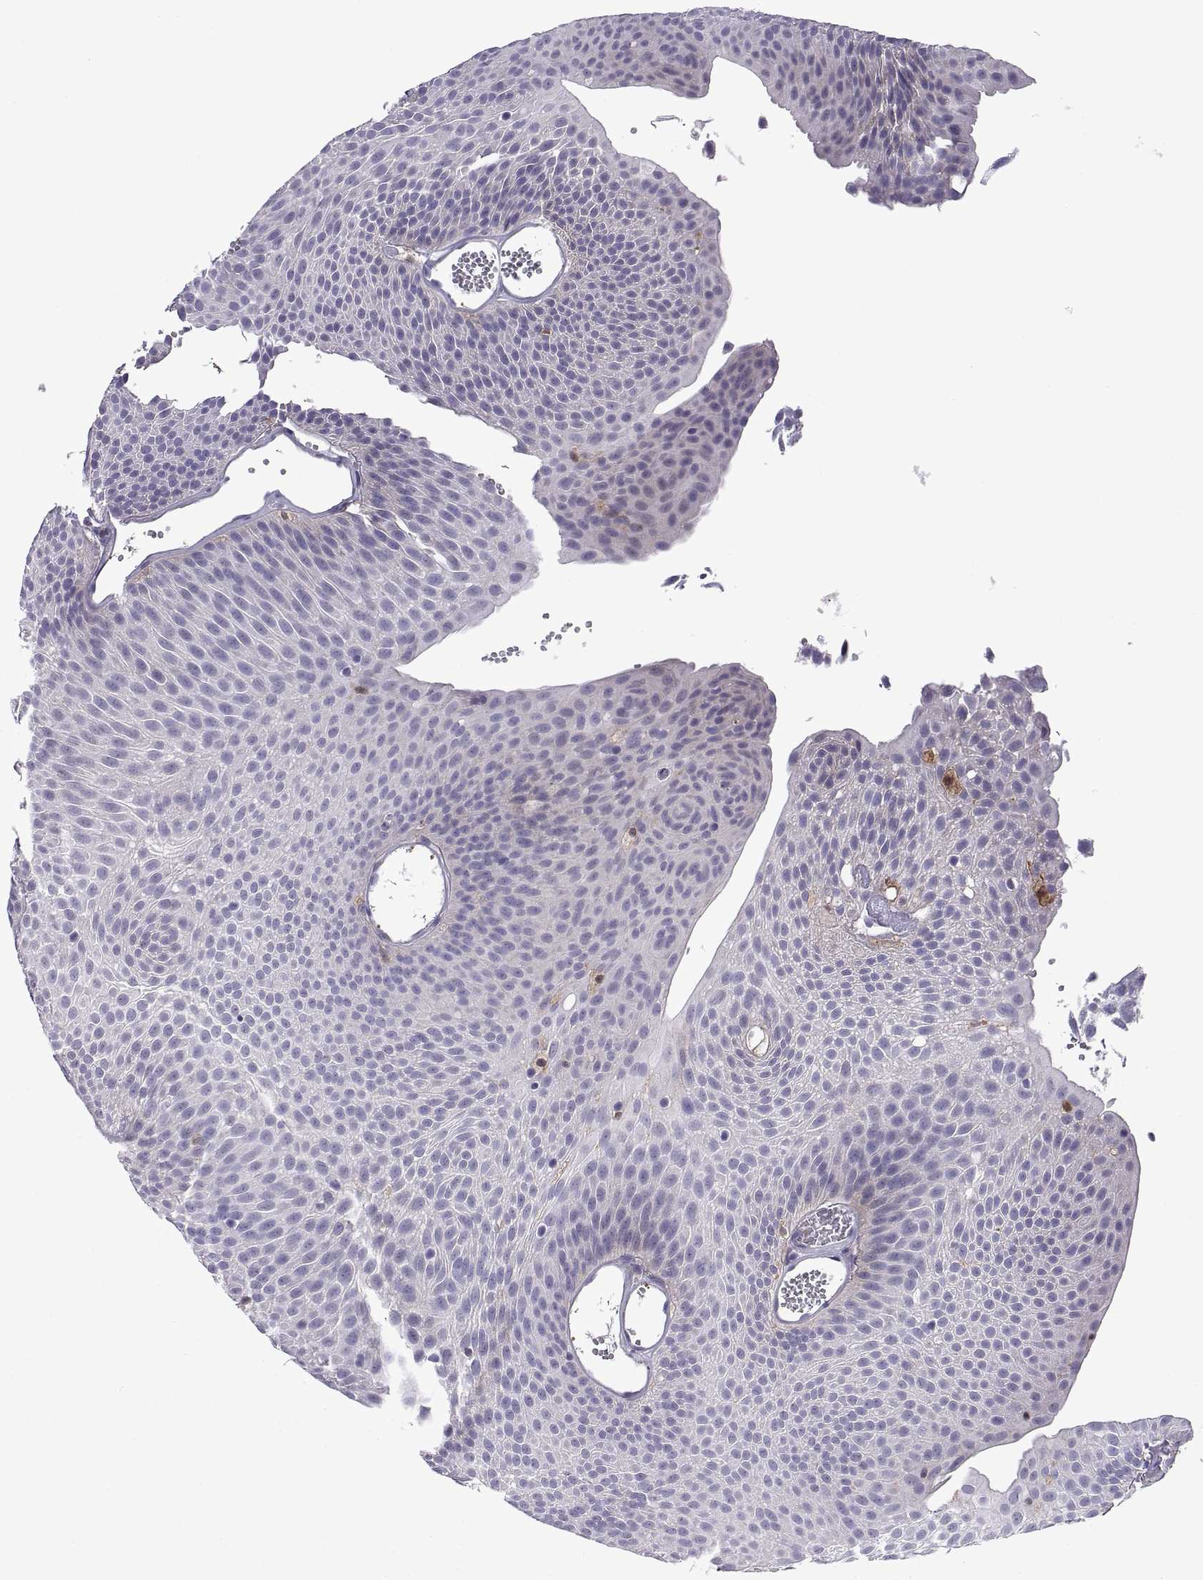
{"staining": {"intensity": "negative", "quantity": "none", "location": "none"}, "tissue": "urothelial cancer", "cell_type": "Tumor cells", "image_type": "cancer", "snomed": [{"axis": "morphology", "description": "Urothelial carcinoma, Low grade"}, {"axis": "topography", "description": "Urinary bladder"}], "caption": "A photomicrograph of human urothelial cancer is negative for staining in tumor cells. Nuclei are stained in blue.", "gene": "DOK3", "patient": {"sex": "male", "age": 52}}